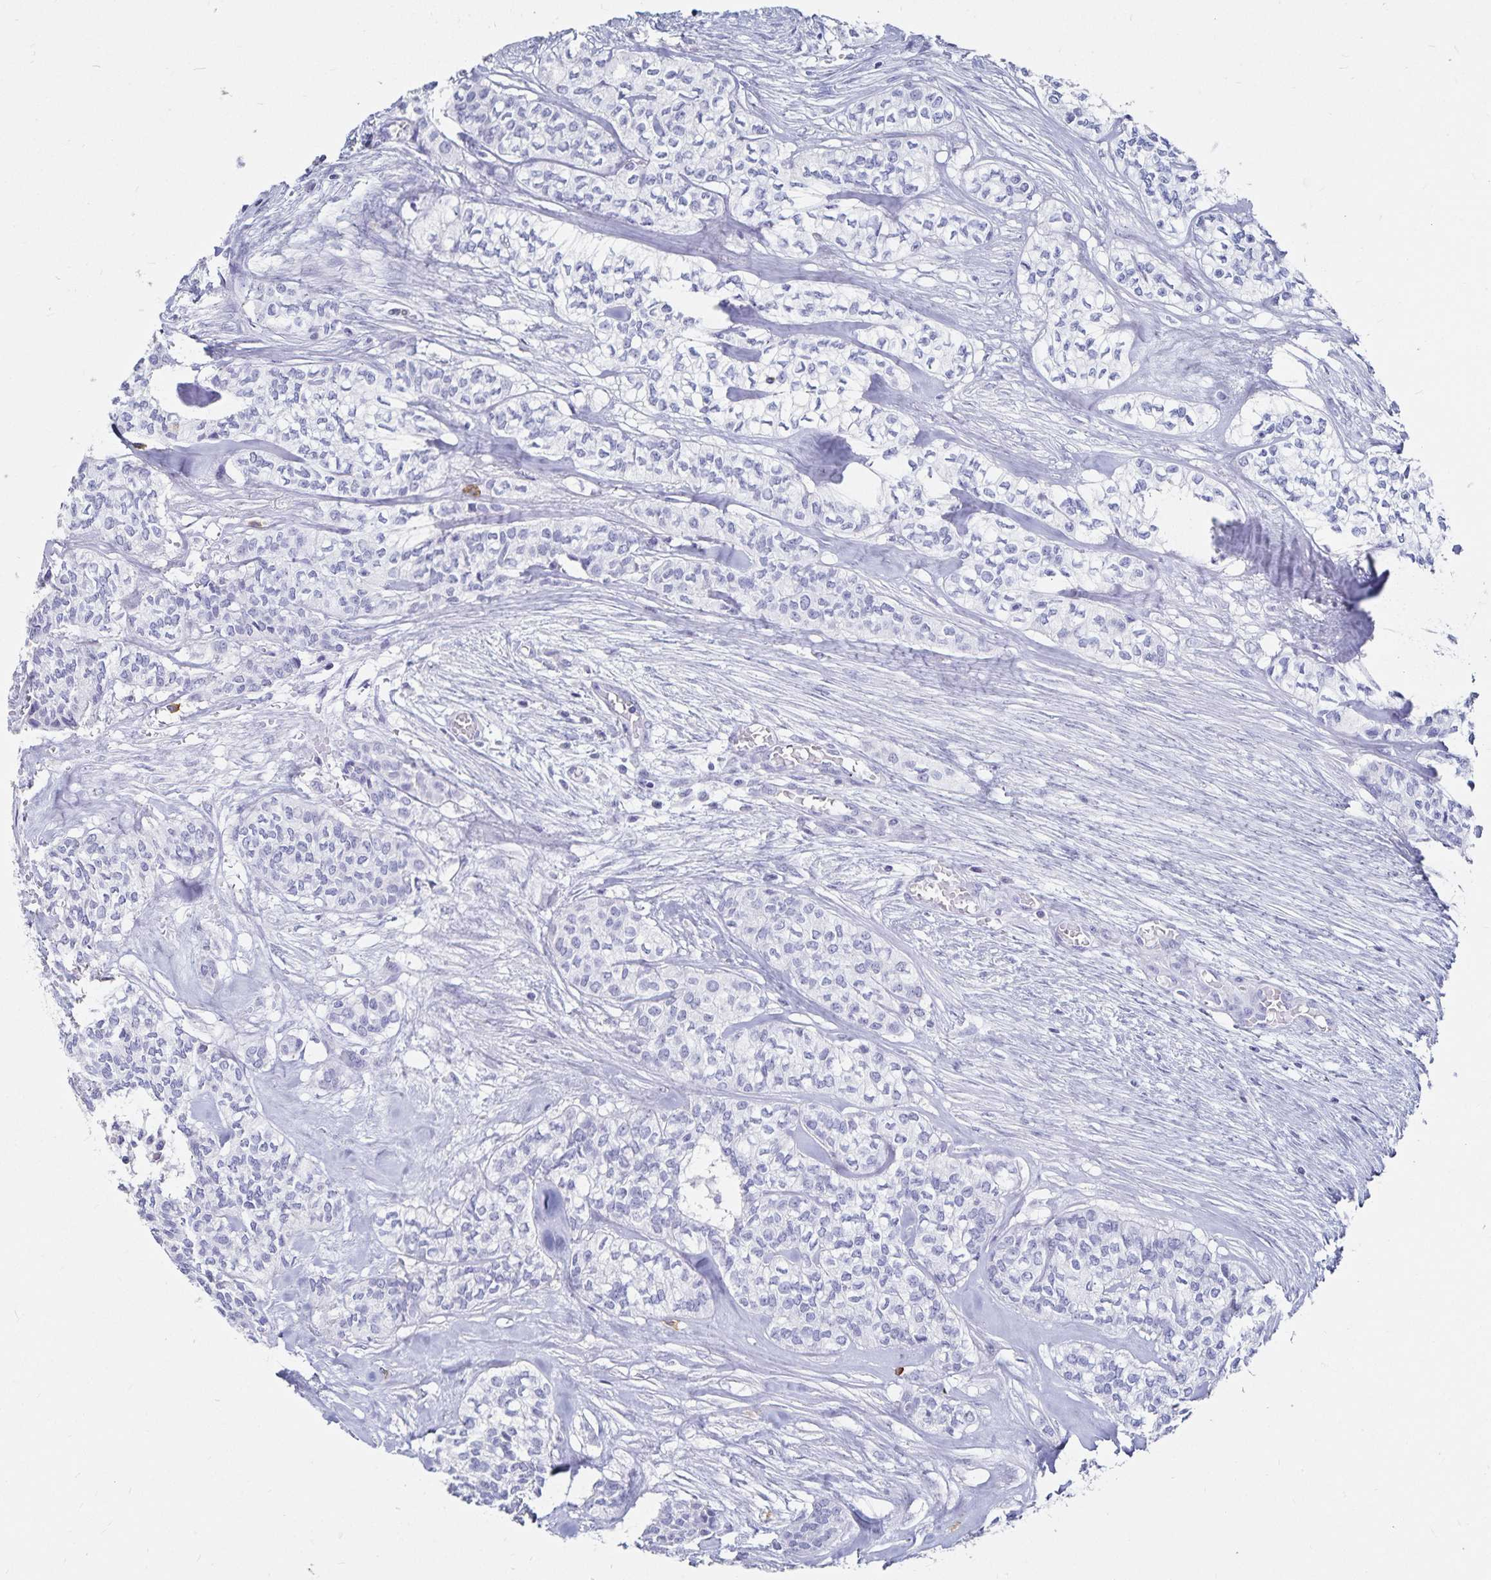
{"staining": {"intensity": "negative", "quantity": "none", "location": "none"}, "tissue": "head and neck cancer", "cell_type": "Tumor cells", "image_type": "cancer", "snomed": [{"axis": "morphology", "description": "Adenocarcinoma, NOS"}, {"axis": "topography", "description": "Head-Neck"}], "caption": "The histopathology image reveals no significant staining in tumor cells of head and neck cancer. Brightfield microscopy of immunohistochemistry (IHC) stained with DAB (brown) and hematoxylin (blue), captured at high magnification.", "gene": "TNIP1", "patient": {"sex": "male", "age": 81}}